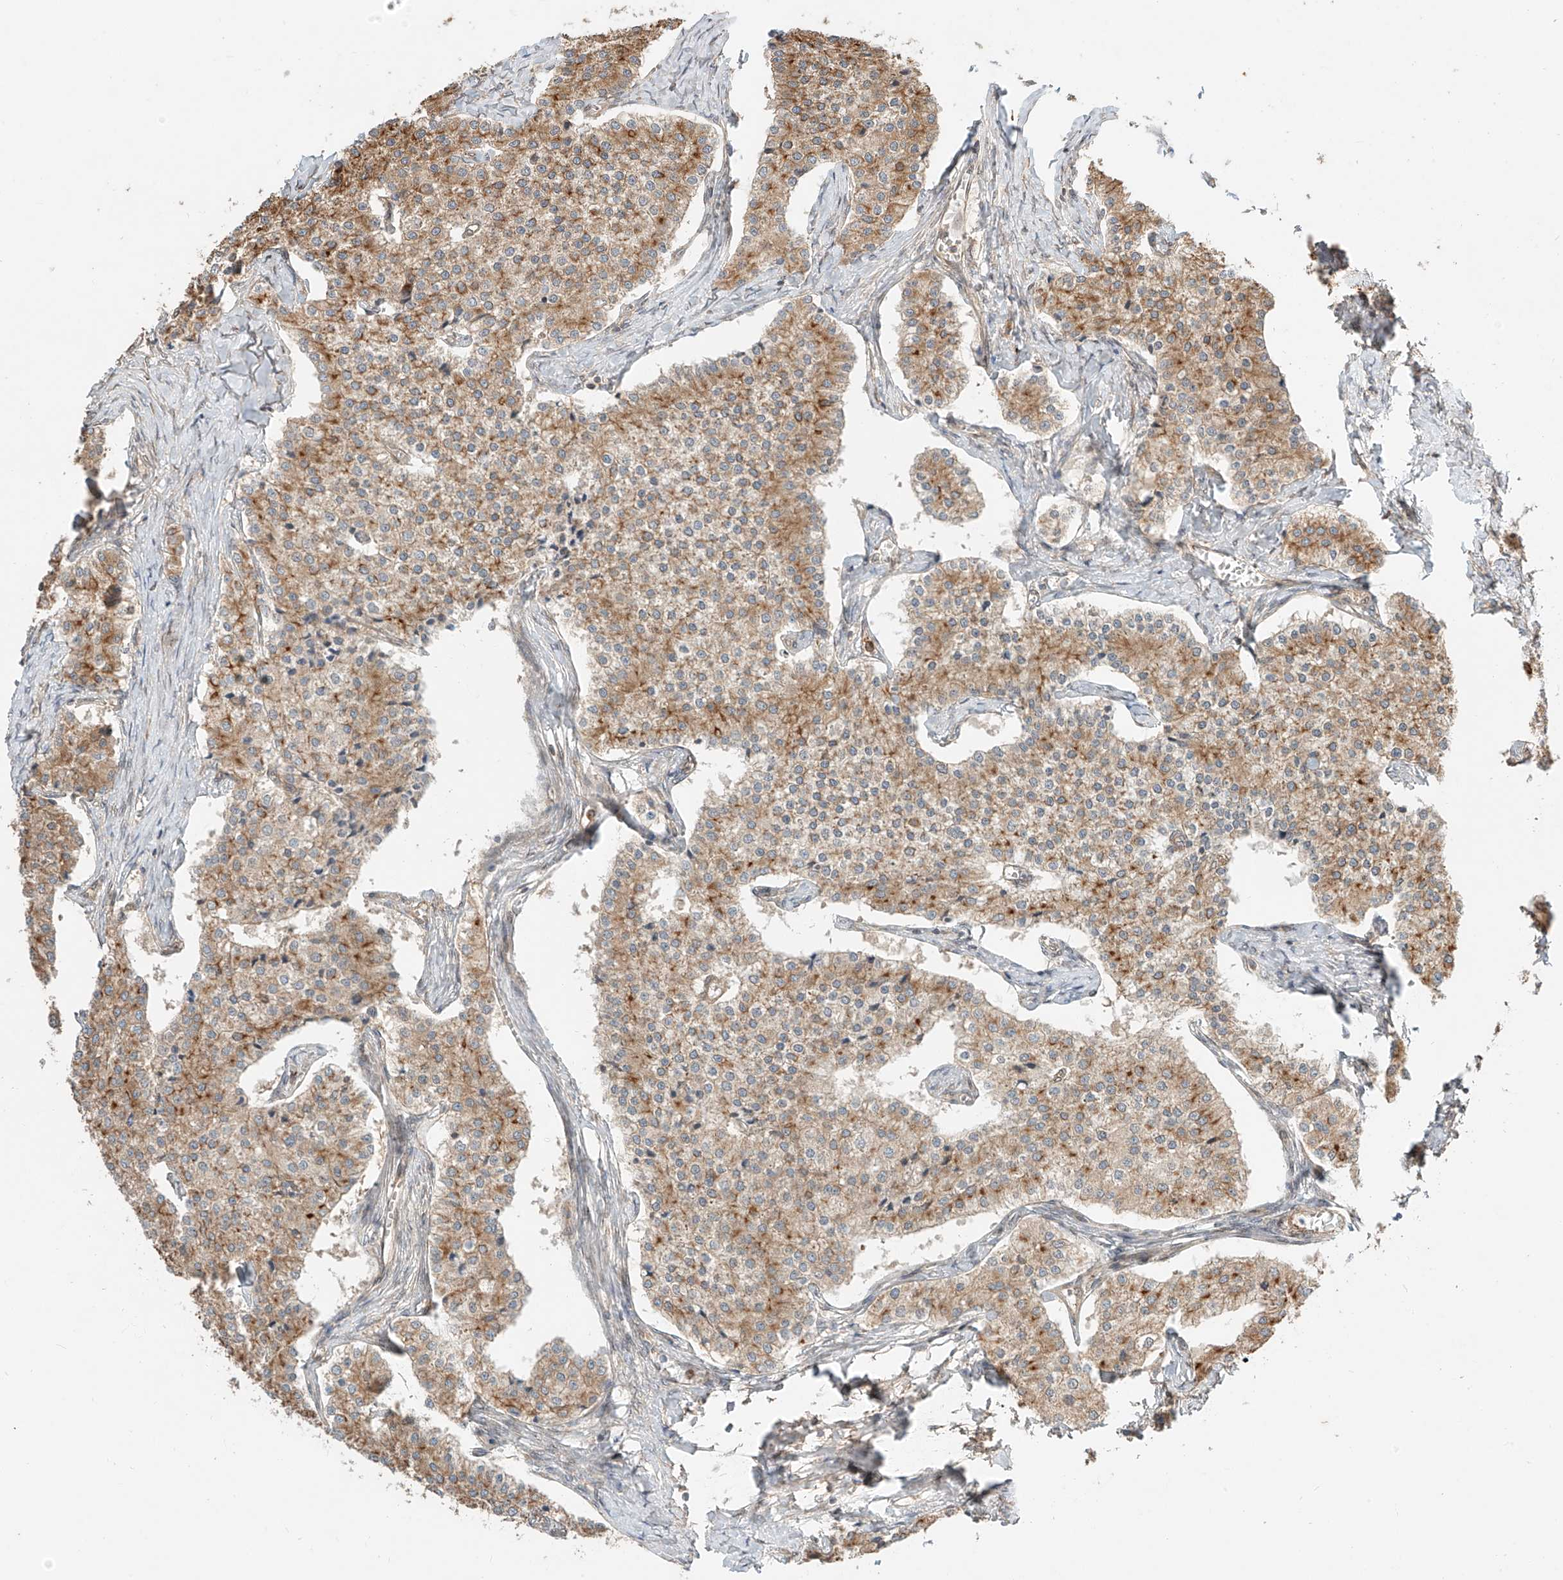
{"staining": {"intensity": "moderate", "quantity": ">75%", "location": "cytoplasmic/membranous"}, "tissue": "carcinoid", "cell_type": "Tumor cells", "image_type": "cancer", "snomed": [{"axis": "morphology", "description": "Carcinoid, malignant, NOS"}, {"axis": "topography", "description": "Colon"}], "caption": "IHC photomicrograph of neoplastic tissue: carcinoid (malignant) stained using immunohistochemistry (IHC) shows medium levels of moderate protein expression localized specifically in the cytoplasmic/membranous of tumor cells, appearing as a cytoplasmic/membranous brown color.", "gene": "CEP162", "patient": {"sex": "female", "age": 52}}